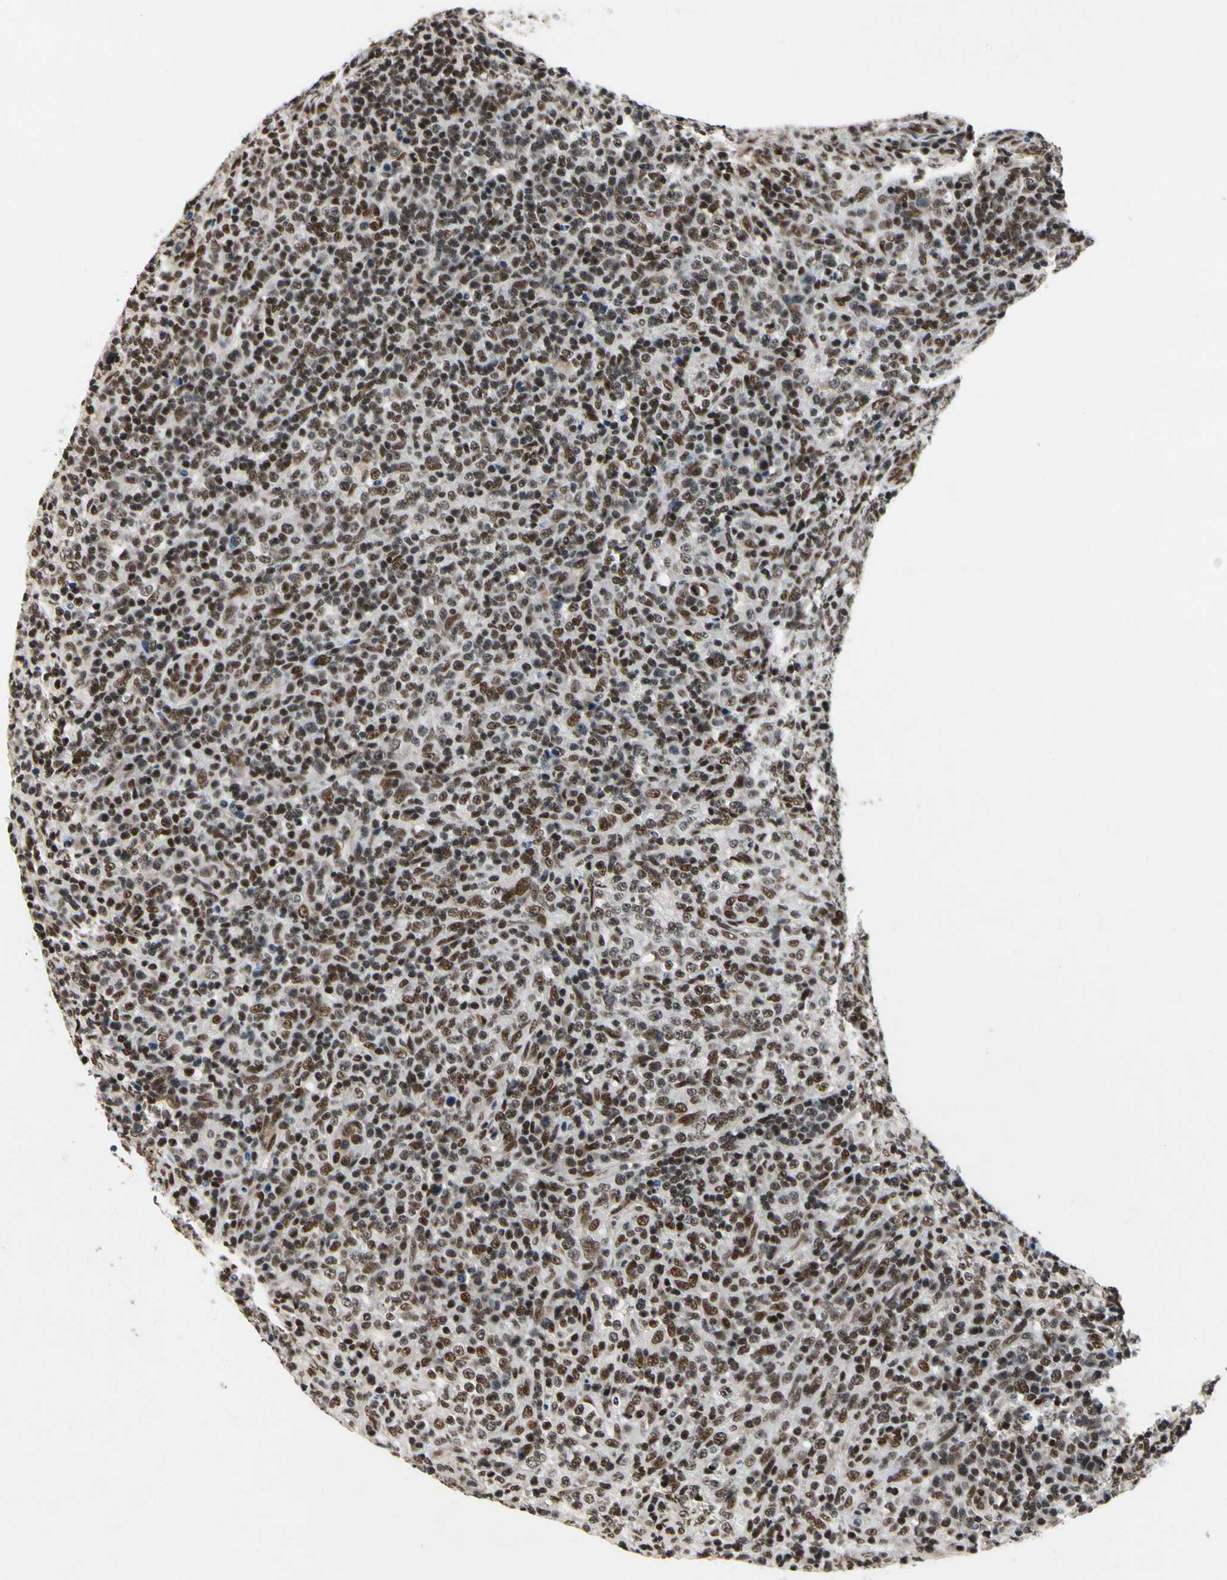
{"staining": {"intensity": "strong", "quantity": ">75%", "location": "nuclear"}, "tissue": "lymphoma", "cell_type": "Tumor cells", "image_type": "cancer", "snomed": [{"axis": "morphology", "description": "Malignant lymphoma, non-Hodgkin's type, High grade"}, {"axis": "topography", "description": "Lymph node"}], "caption": "Brown immunohistochemical staining in lymphoma reveals strong nuclear staining in about >75% of tumor cells.", "gene": "RECQL", "patient": {"sex": "female", "age": 76}}